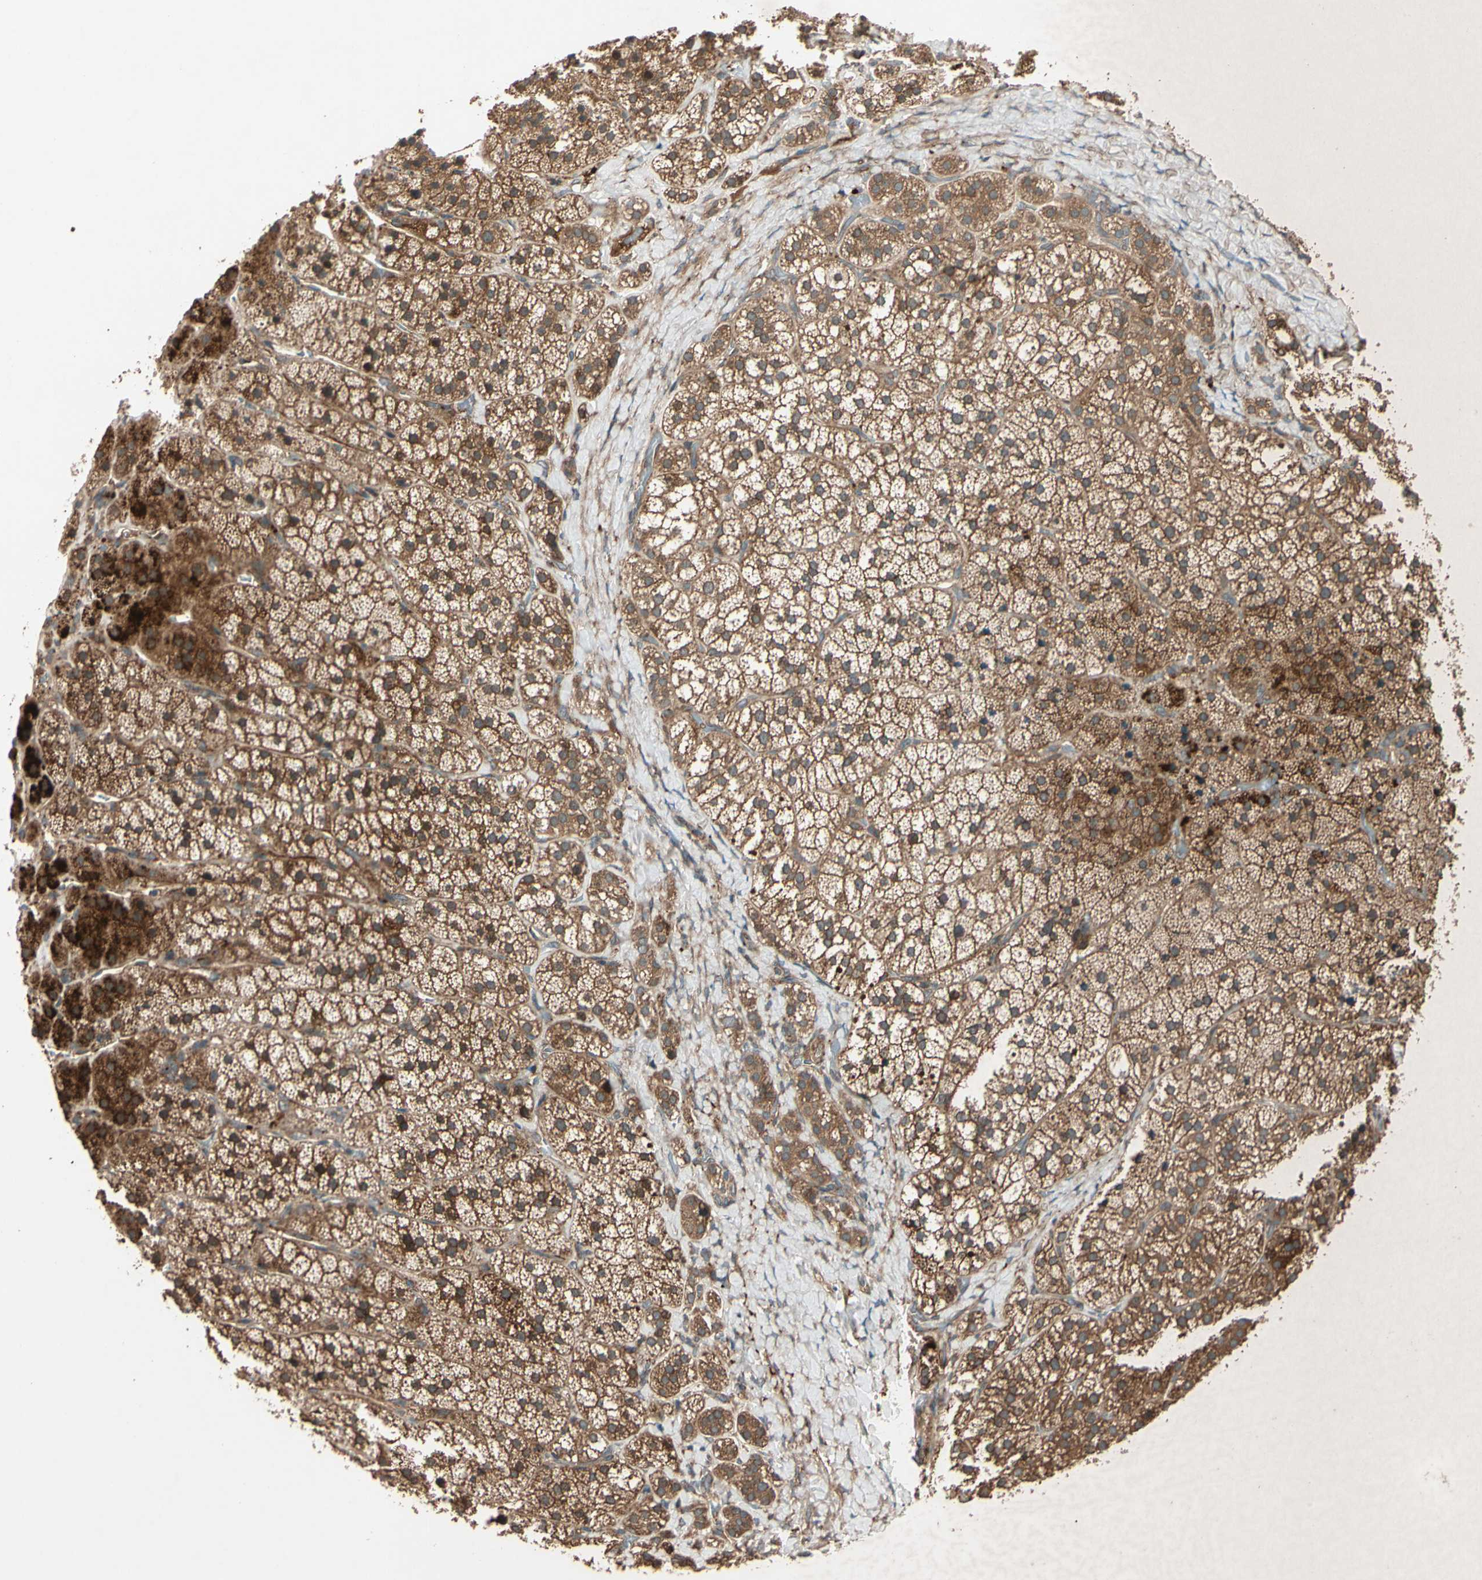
{"staining": {"intensity": "strong", "quantity": ">75%", "location": "cytoplasmic/membranous"}, "tissue": "adrenal gland", "cell_type": "Glandular cells", "image_type": "normal", "snomed": [{"axis": "morphology", "description": "Normal tissue, NOS"}, {"axis": "topography", "description": "Adrenal gland"}], "caption": "The micrograph shows a brown stain indicating the presence of a protein in the cytoplasmic/membranous of glandular cells in adrenal gland. The protein of interest is stained brown, and the nuclei are stained in blue (DAB (3,3'-diaminobenzidine) IHC with brightfield microscopy, high magnification).", "gene": "ACVR1C", "patient": {"sex": "female", "age": 44}}